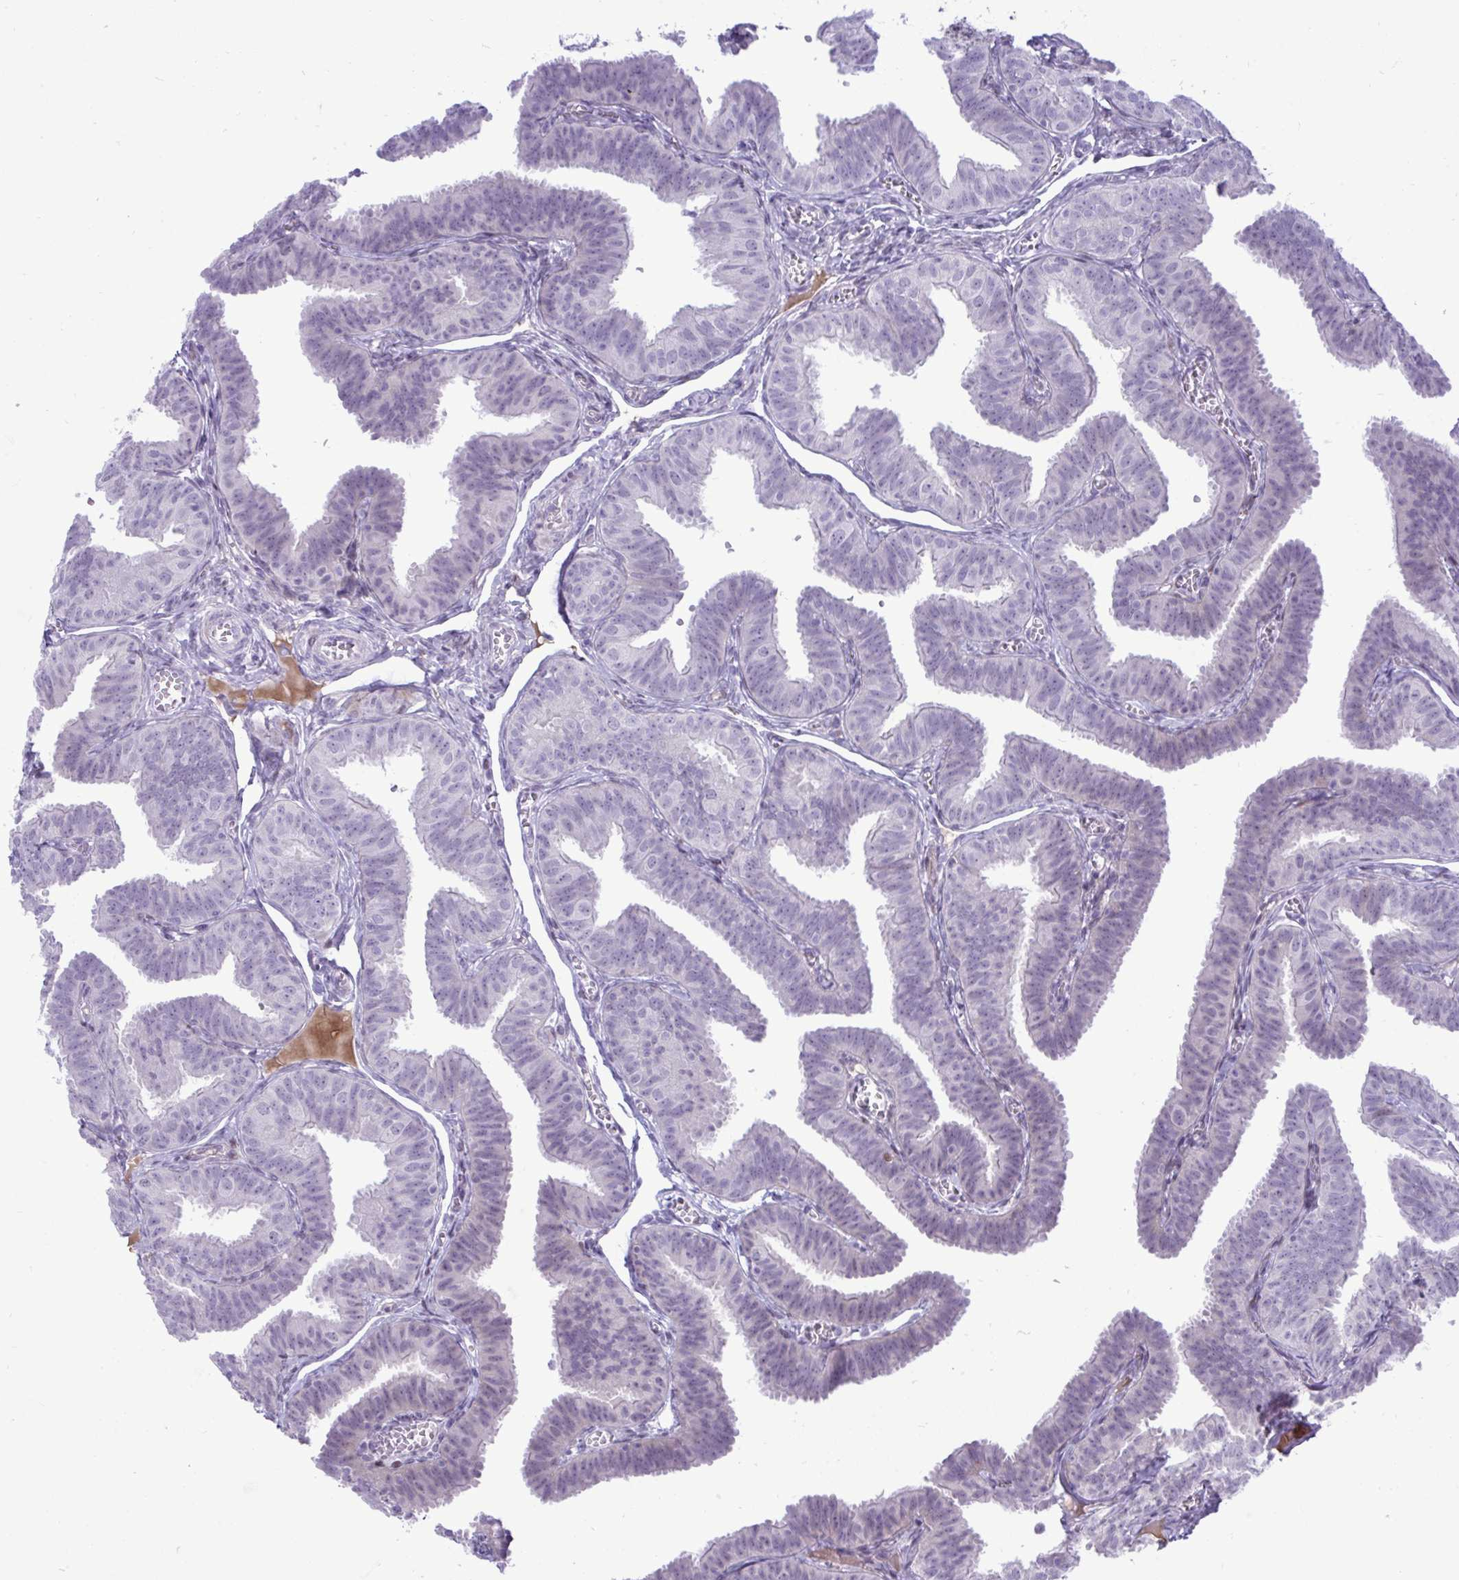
{"staining": {"intensity": "negative", "quantity": "none", "location": "none"}, "tissue": "fallopian tube", "cell_type": "Glandular cells", "image_type": "normal", "snomed": [{"axis": "morphology", "description": "Normal tissue, NOS"}, {"axis": "topography", "description": "Fallopian tube"}], "caption": "Immunohistochemical staining of normal fallopian tube displays no significant staining in glandular cells. (Brightfield microscopy of DAB (3,3'-diaminobenzidine) immunohistochemistry at high magnification).", "gene": "EPOP", "patient": {"sex": "female", "age": 25}}